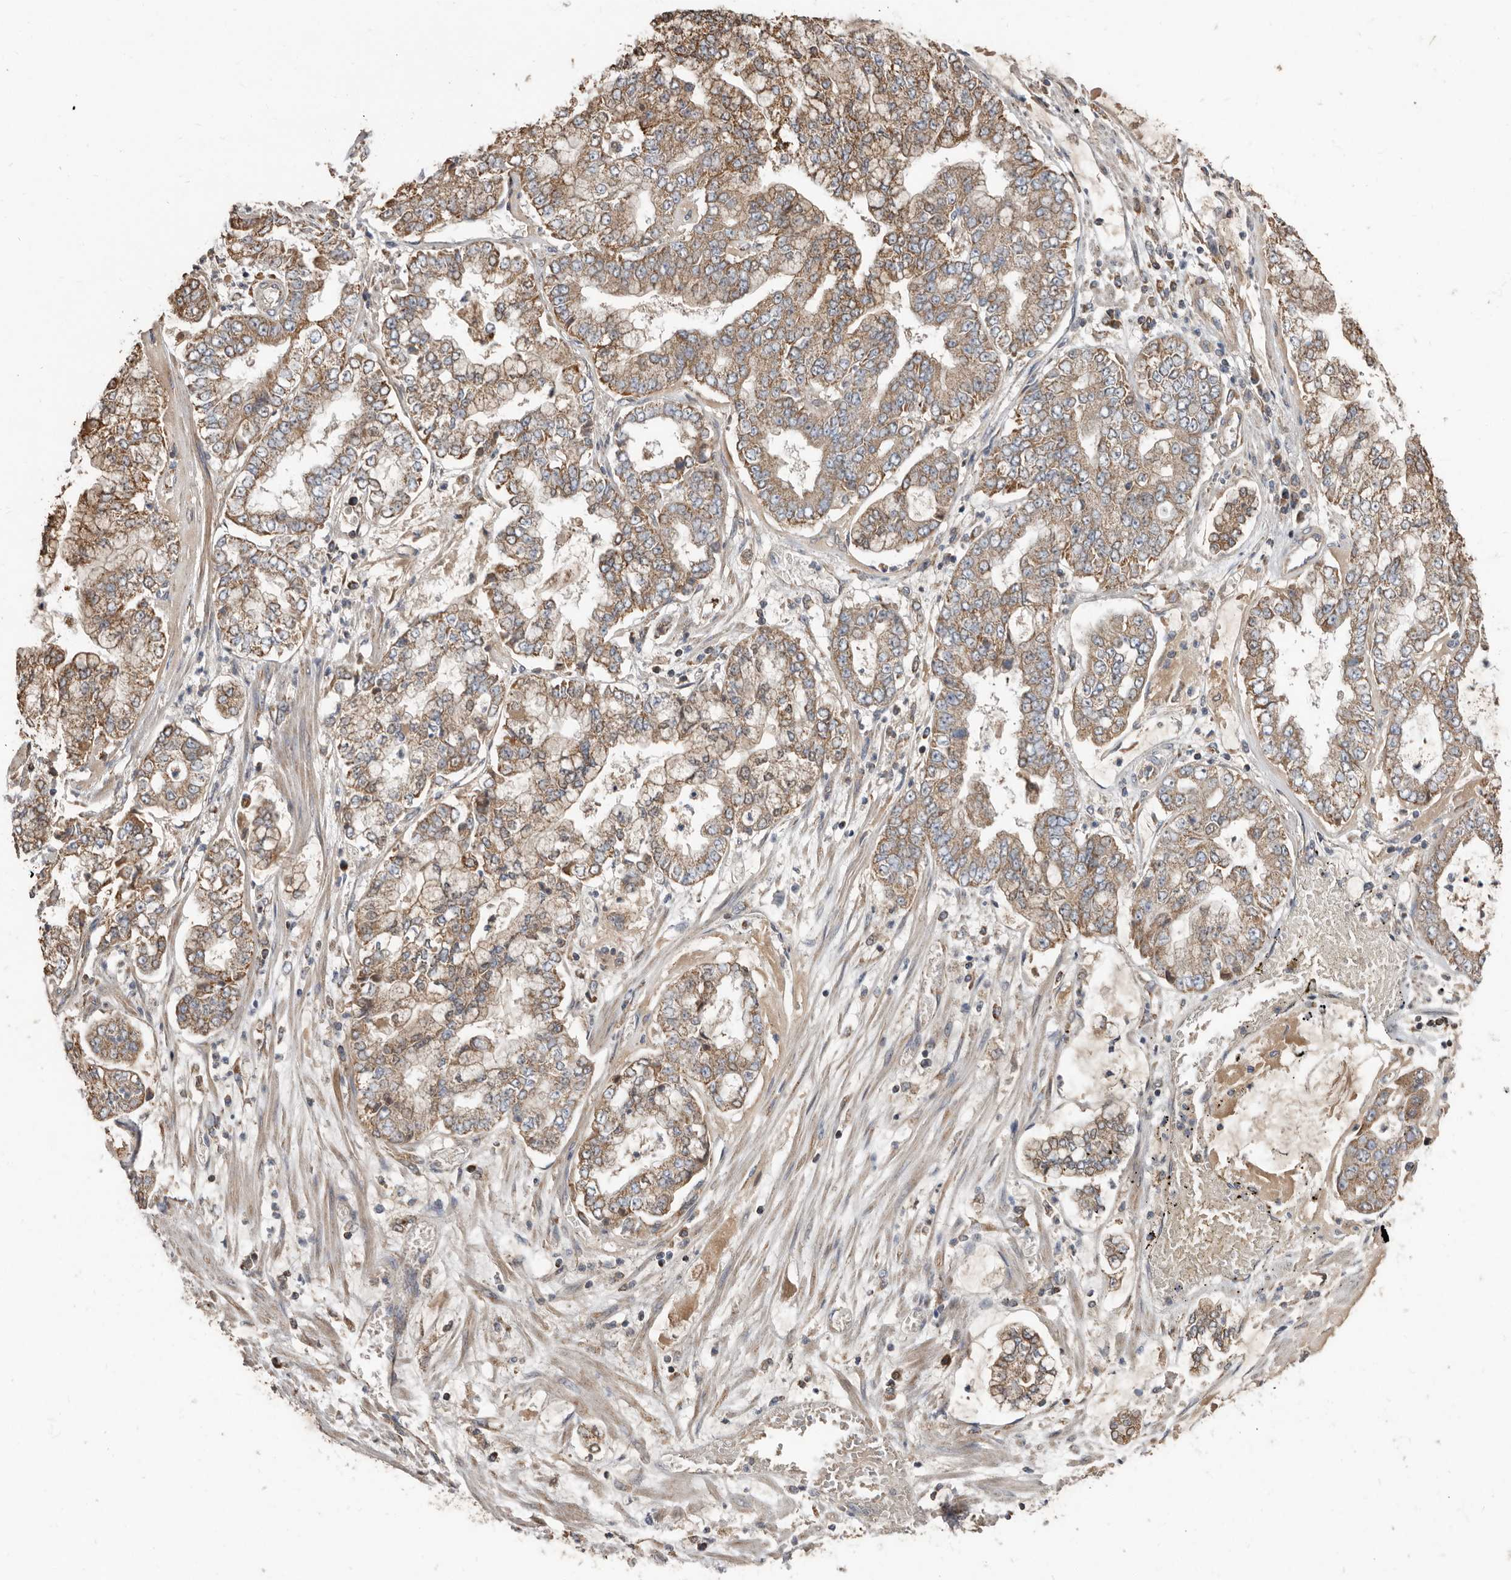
{"staining": {"intensity": "moderate", "quantity": ">75%", "location": "cytoplasmic/membranous"}, "tissue": "stomach cancer", "cell_type": "Tumor cells", "image_type": "cancer", "snomed": [{"axis": "morphology", "description": "Adenocarcinoma, NOS"}, {"axis": "topography", "description": "Stomach"}], "caption": "Tumor cells reveal medium levels of moderate cytoplasmic/membranous staining in about >75% of cells in human stomach cancer. (Stains: DAB in brown, nuclei in blue, Microscopy: brightfield microscopy at high magnification).", "gene": "KIF26B", "patient": {"sex": "male", "age": 76}}